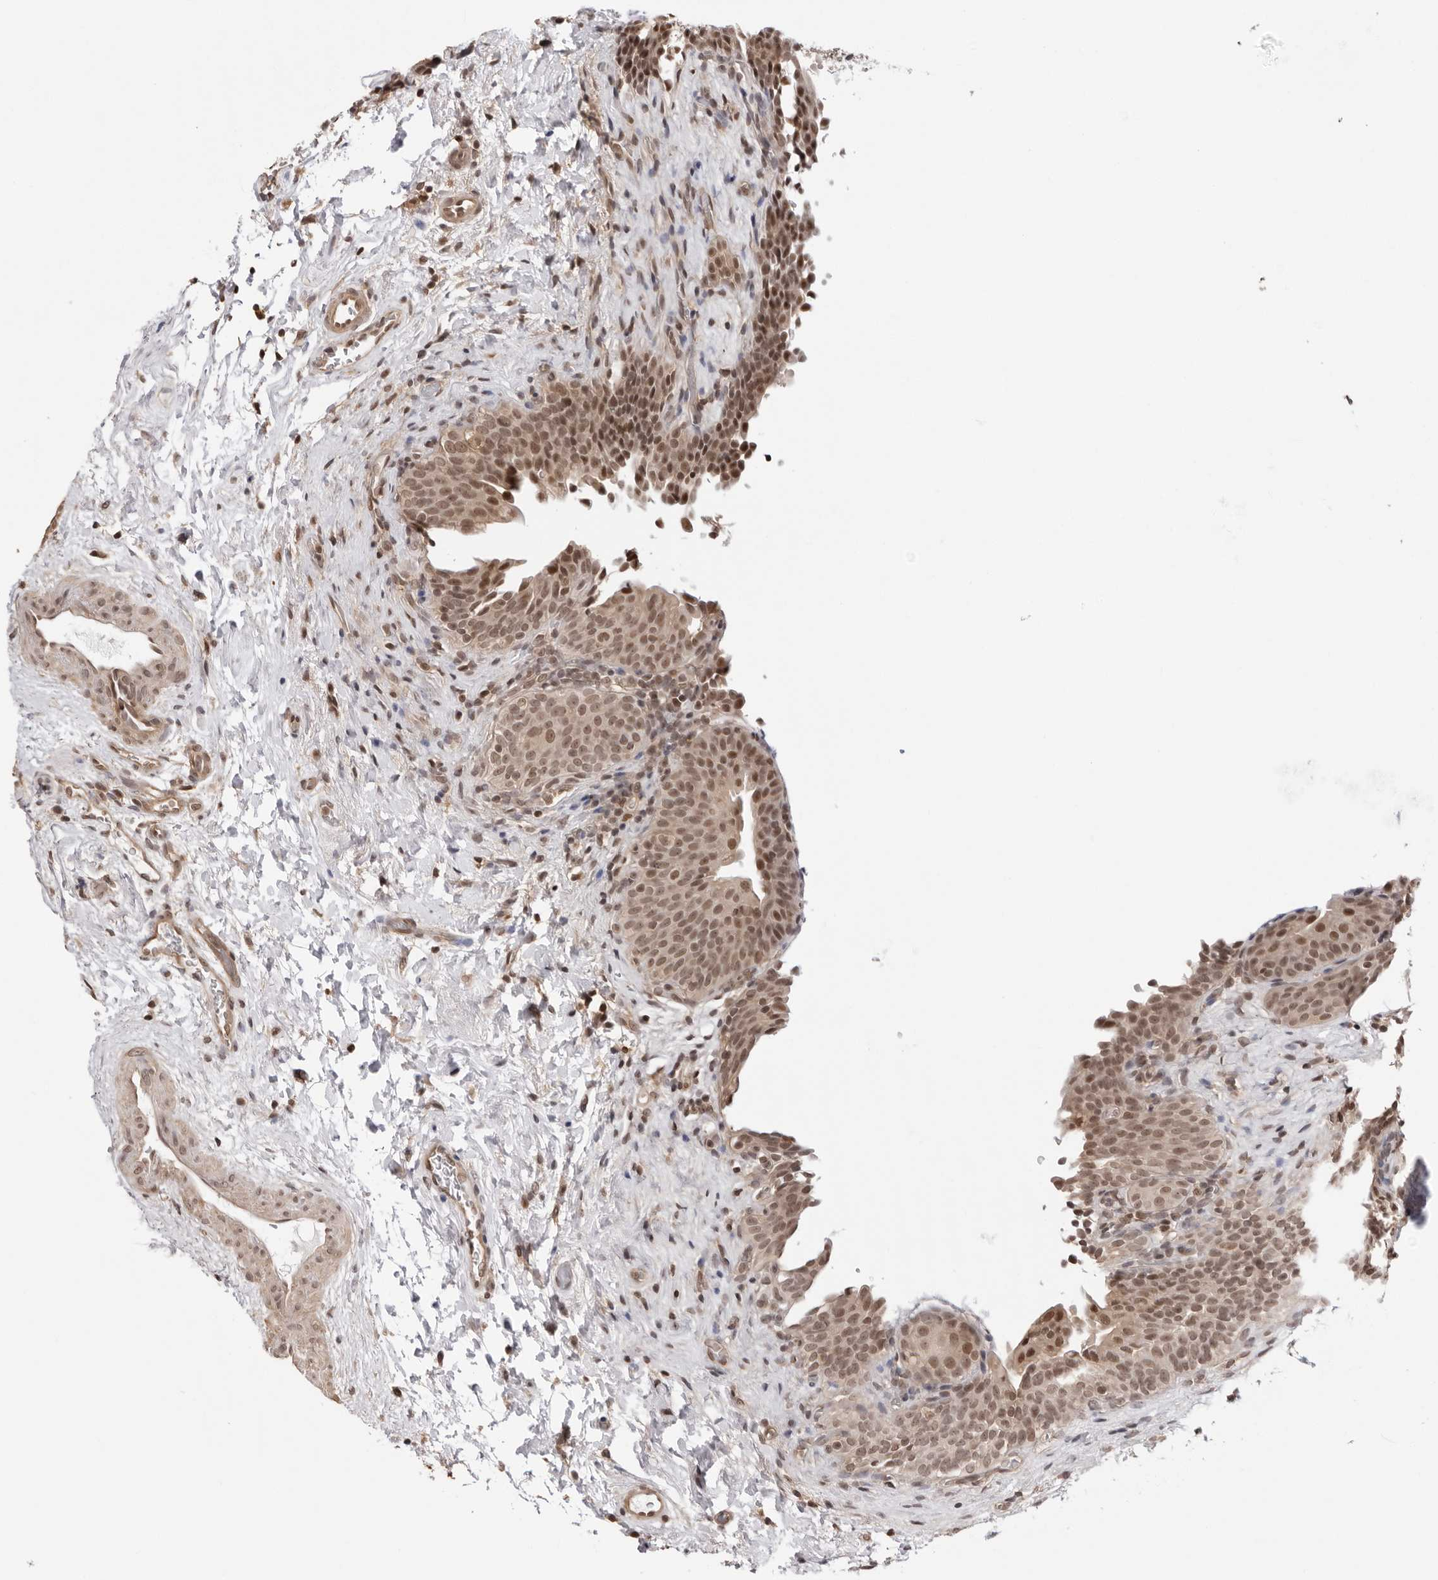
{"staining": {"intensity": "moderate", "quantity": ">75%", "location": "cytoplasmic/membranous,nuclear"}, "tissue": "urinary bladder", "cell_type": "Urothelial cells", "image_type": "normal", "snomed": [{"axis": "morphology", "description": "Normal tissue, NOS"}, {"axis": "topography", "description": "Urinary bladder"}], "caption": "The image reveals immunohistochemical staining of unremarkable urinary bladder. There is moderate cytoplasmic/membranous,nuclear positivity is seen in about >75% of urothelial cells.", "gene": "SDE2", "patient": {"sex": "male", "age": 83}}